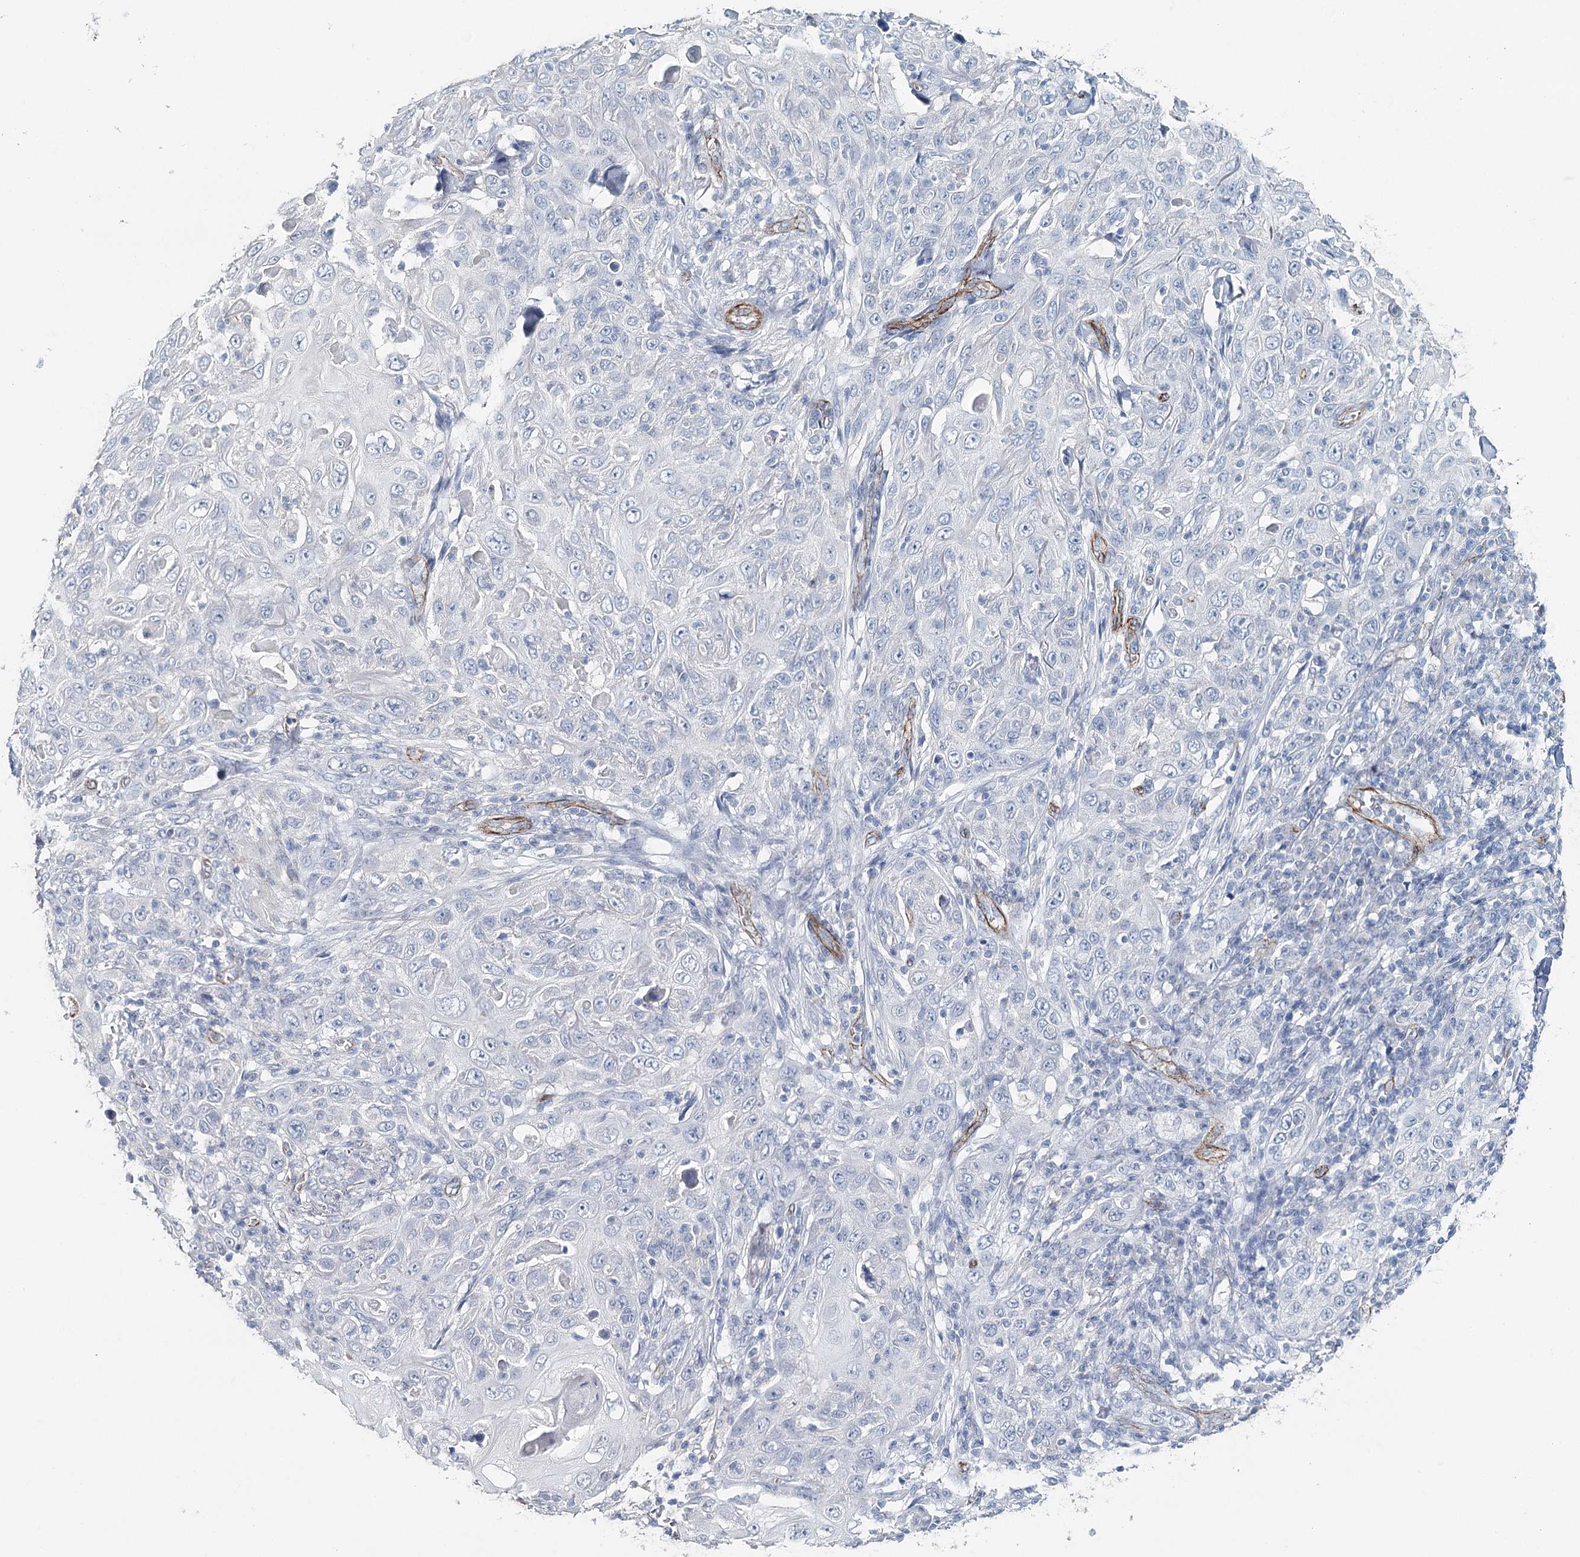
{"staining": {"intensity": "negative", "quantity": "none", "location": "none"}, "tissue": "skin cancer", "cell_type": "Tumor cells", "image_type": "cancer", "snomed": [{"axis": "morphology", "description": "Squamous cell carcinoma, NOS"}, {"axis": "topography", "description": "Skin"}], "caption": "DAB immunohistochemical staining of skin cancer exhibits no significant positivity in tumor cells.", "gene": "SYNPO", "patient": {"sex": "female", "age": 88}}